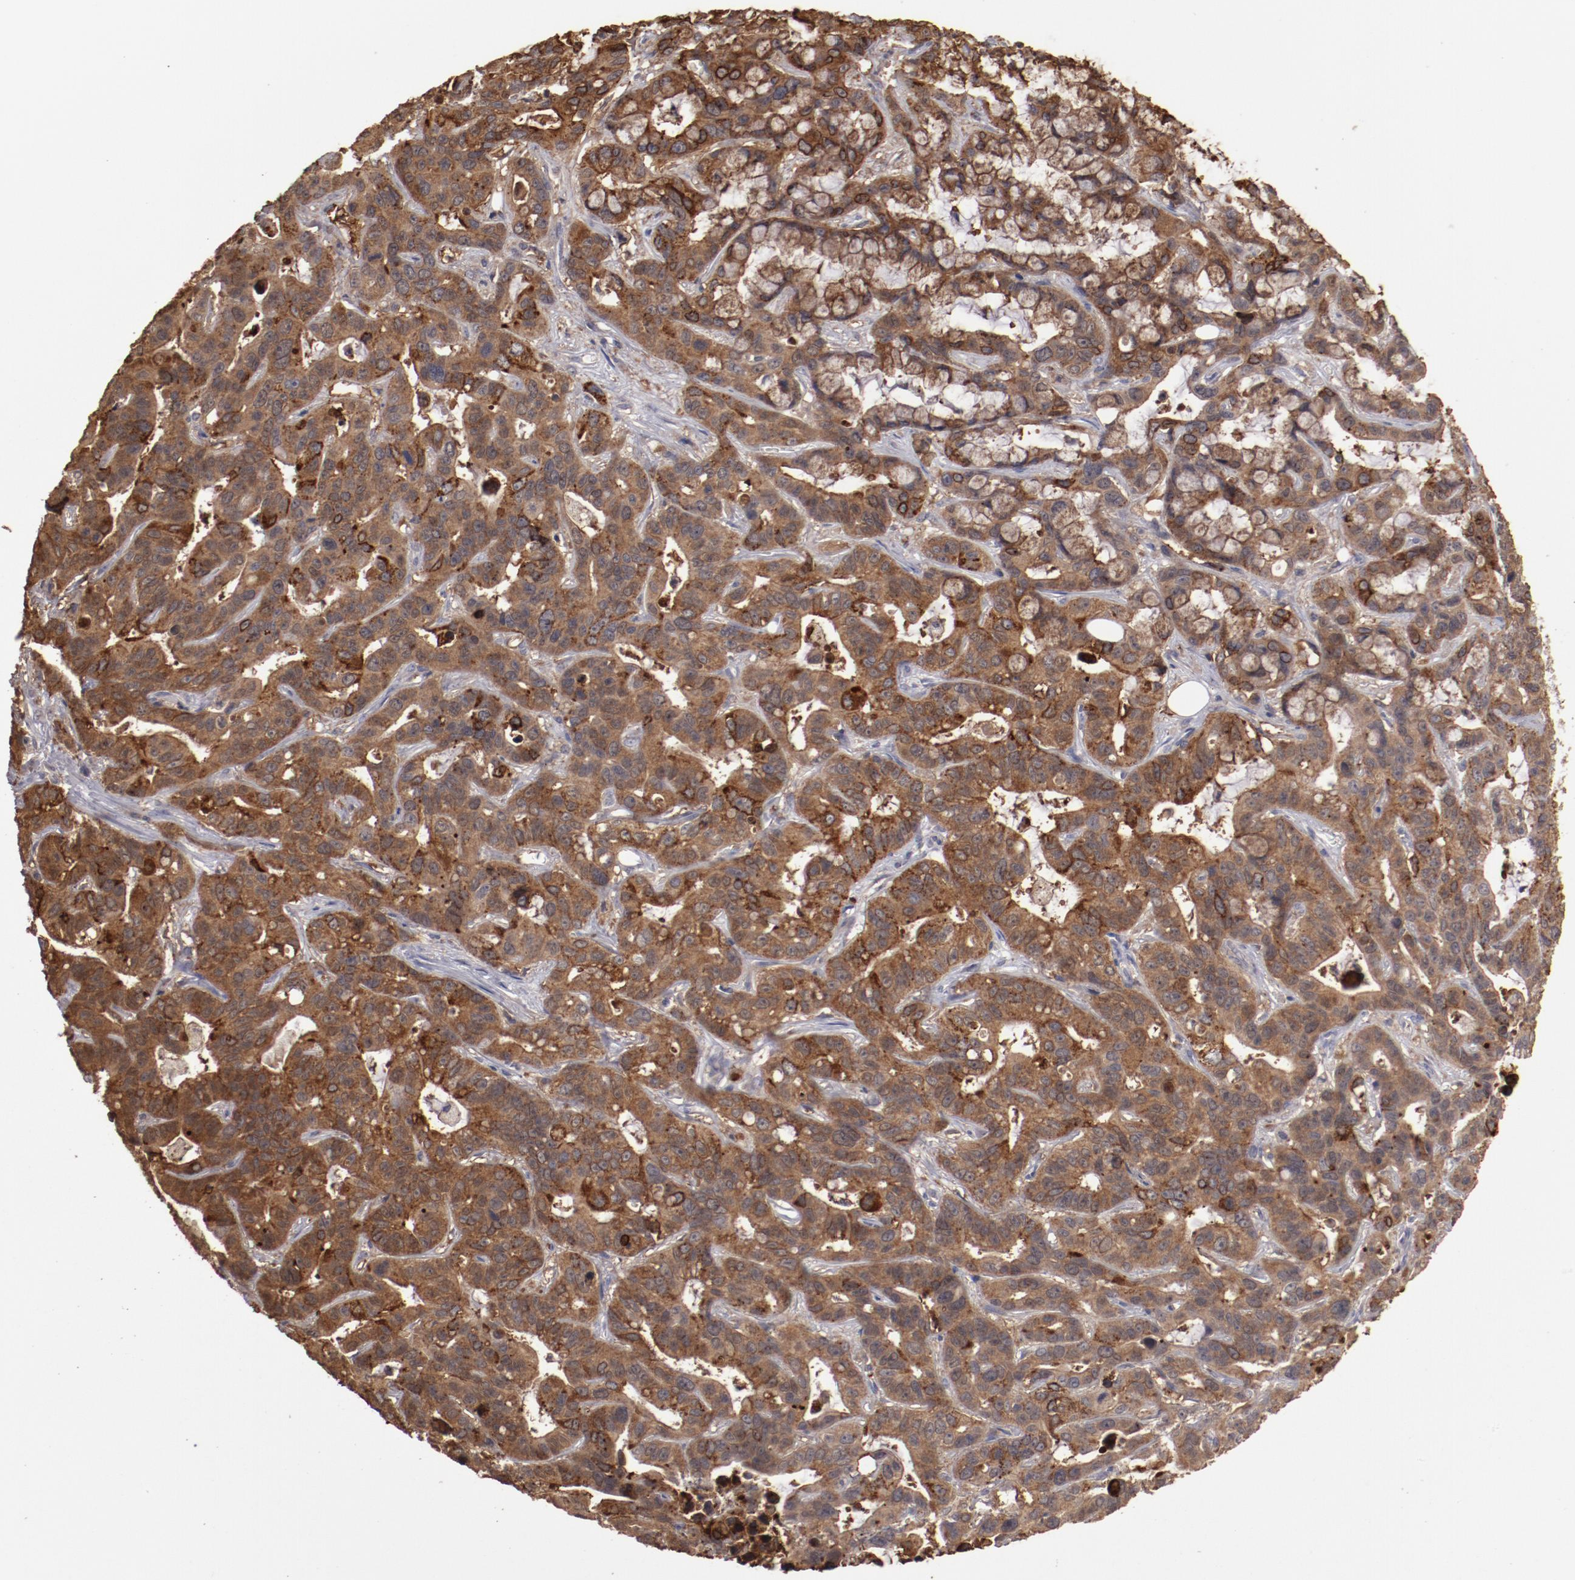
{"staining": {"intensity": "strong", "quantity": ">75%", "location": "cytoplasmic/membranous"}, "tissue": "liver cancer", "cell_type": "Tumor cells", "image_type": "cancer", "snomed": [{"axis": "morphology", "description": "Cholangiocarcinoma"}, {"axis": "topography", "description": "Liver"}], "caption": "Brown immunohistochemical staining in human liver cholangiocarcinoma displays strong cytoplasmic/membranous staining in about >75% of tumor cells.", "gene": "LRRC75B", "patient": {"sex": "female", "age": 65}}